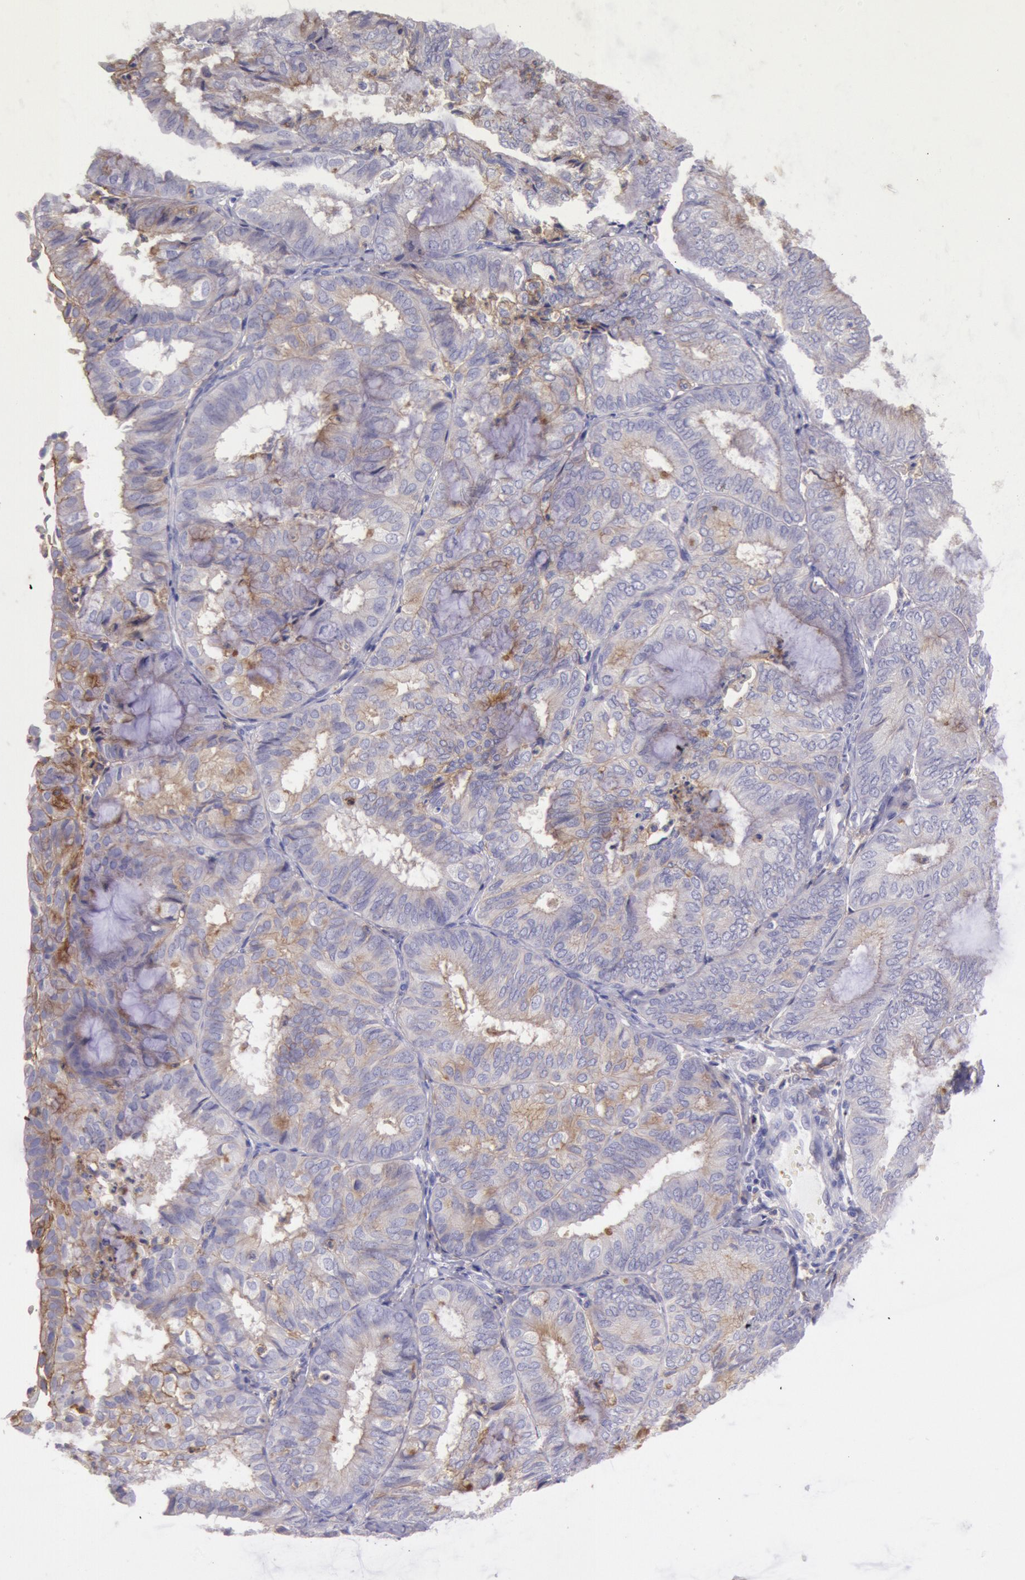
{"staining": {"intensity": "weak", "quantity": "<25%", "location": "cytoplasmic/membranous"}, "tissue": "endometrial cancer", "cell_type": "Tumor cells", "image_type": "cancer", "snomed": [{"axis": "morphology", "description": "Adenocarcinoma, NOS"}, {"axis": "topography", "description": "Endometrium"}], "caption": "High power microscopy photomicrograph of an immunohistochemistry (IHC) image of endometrial cancer, revealing no significant positivity in tumor cells.", "gene": "LYN", "patient": {"sex": "female", "age": 59}}